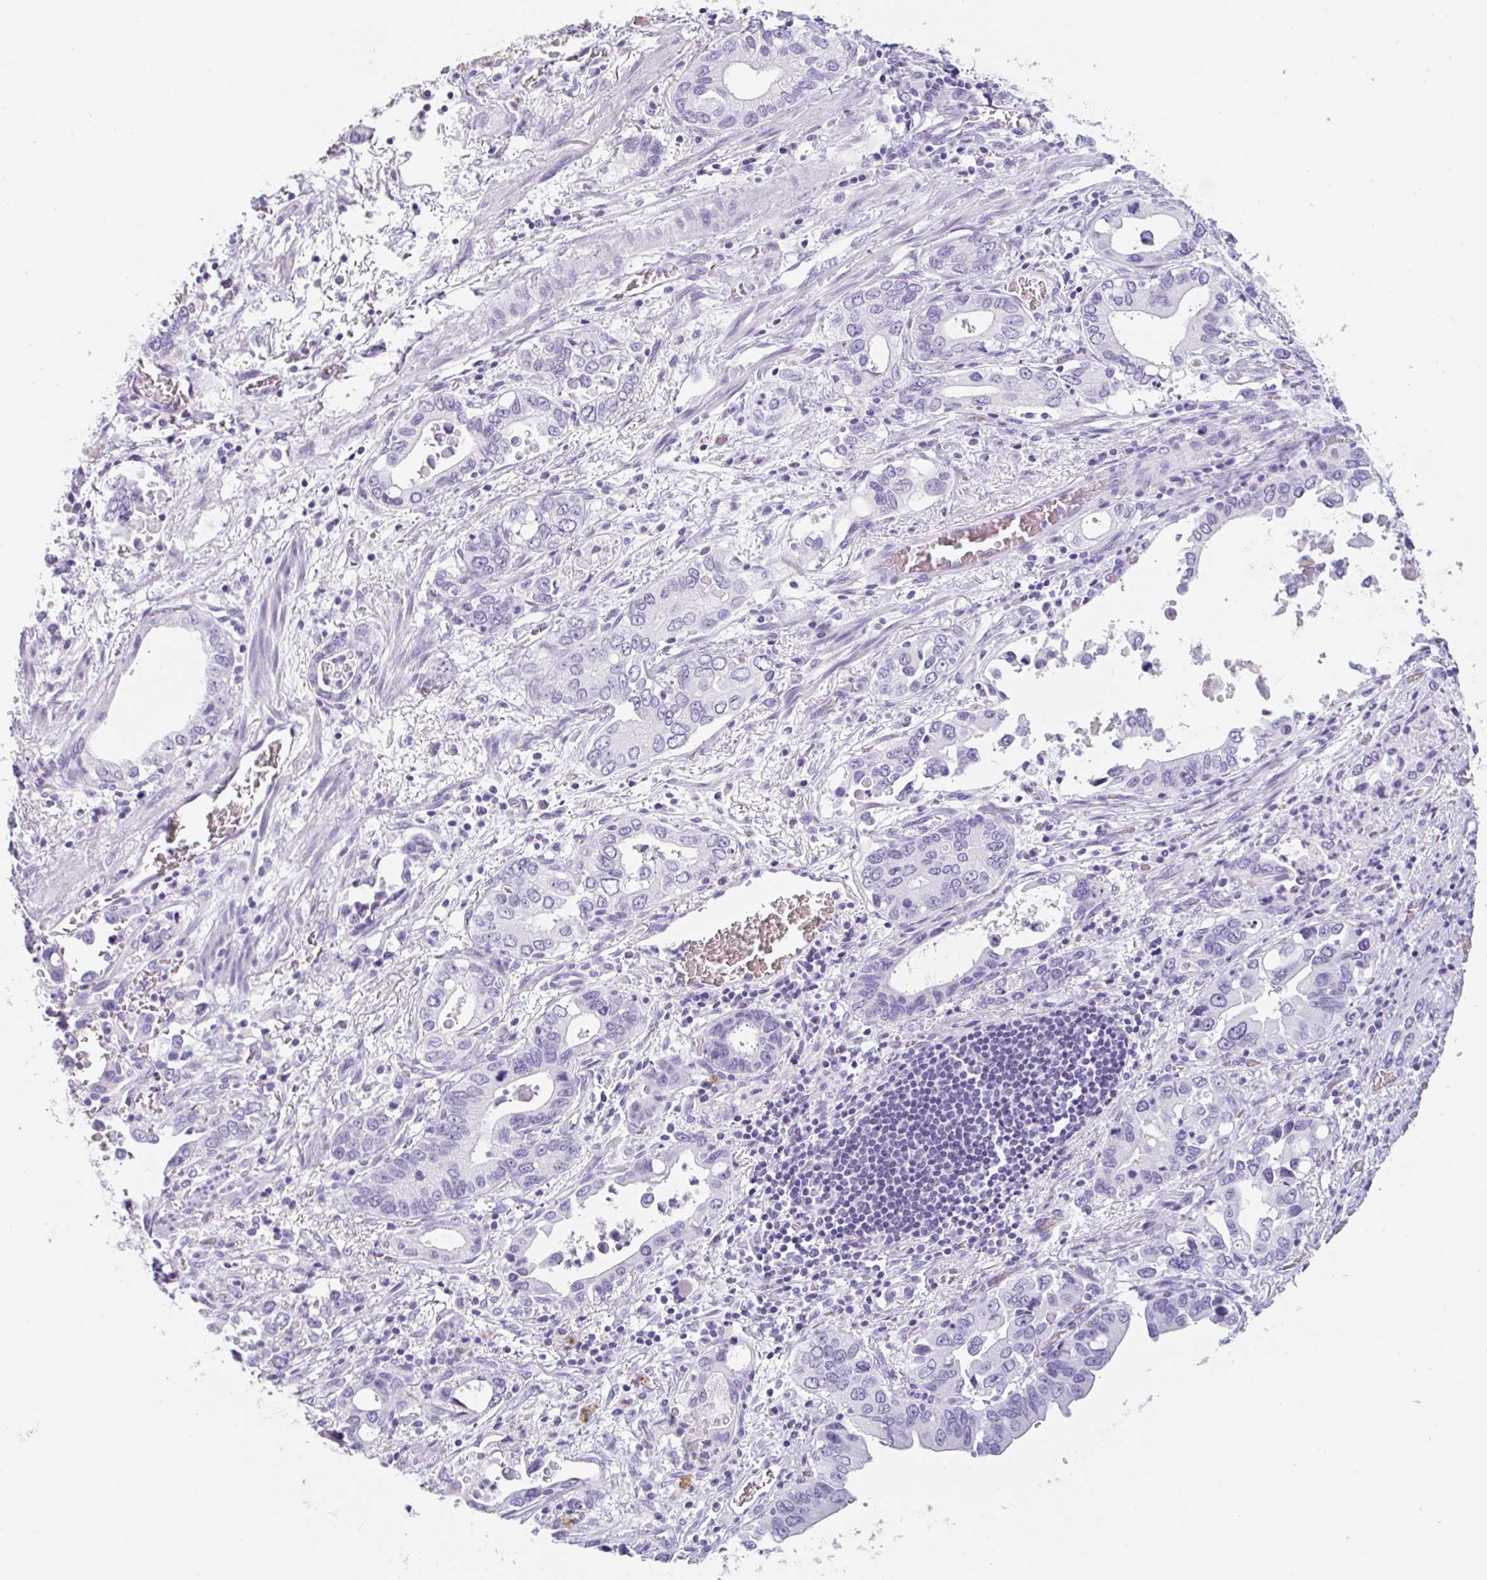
{"staining": {"intensity": "strong", "quantity": "<25%", "location": "cytoplasmic/membranous"}, "tissue": "stomach cancer", "cell_type": "Tumor cells", "image_type": "cancer", "snomed": [{"axis": "morphology", "description": "Adenocarcinoma, NOS"}, {"axis": "topography", "description": "Stomach, upper"}], "caption": "This micrograph displays IHC staining of stomach cancer, with medium strong cytoplasmic/membranous positivity in about <25% of tumor cells.", "gene": "EMC4", "patient": {"sex": "male", "age": 74}}